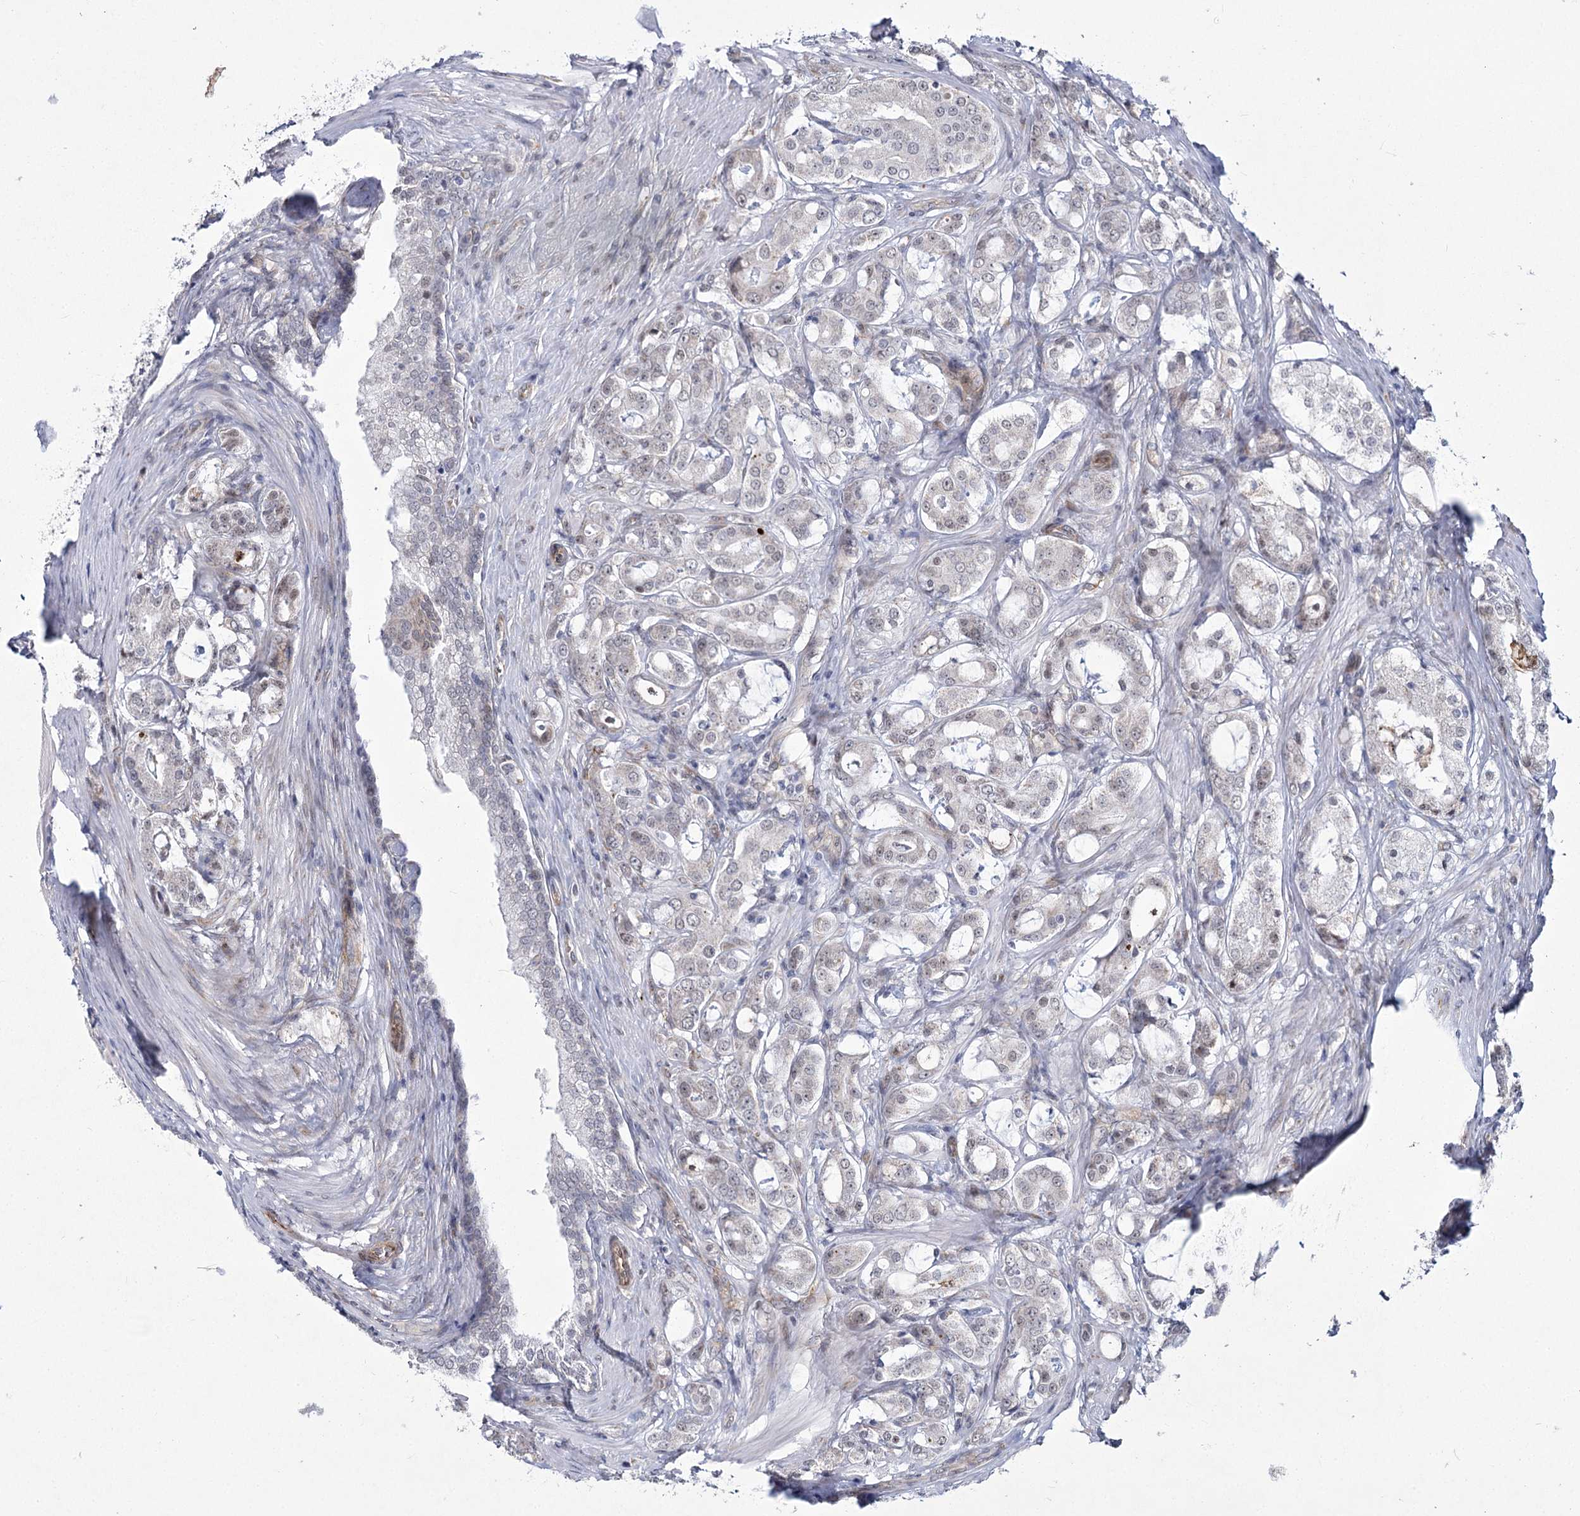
{"staining": {"intensity": "weak", "quantity": "<25%", "location": "nuclear"}, "tissue": "prostate cancer", "cell_type": "Tumor cells", "image_type": "cancer", "snomed": [{"axis": "morphology", "description": "Adenocarcinoma, High grade"}, {"axis": "topography", "description": "Prostate"}], "caption": "DAB (3,3'-diaminobenzidine) immunohistochemical staining of prostate cancer (high-grade adenocarcinoma) reveals no significant positivity in tumor cells. (DAB (3,3'-diaminobenzidine) immunohistochemistry, high magnification).", "gene": "YBX3", "patient": {"sex": "male", "age": 63}}